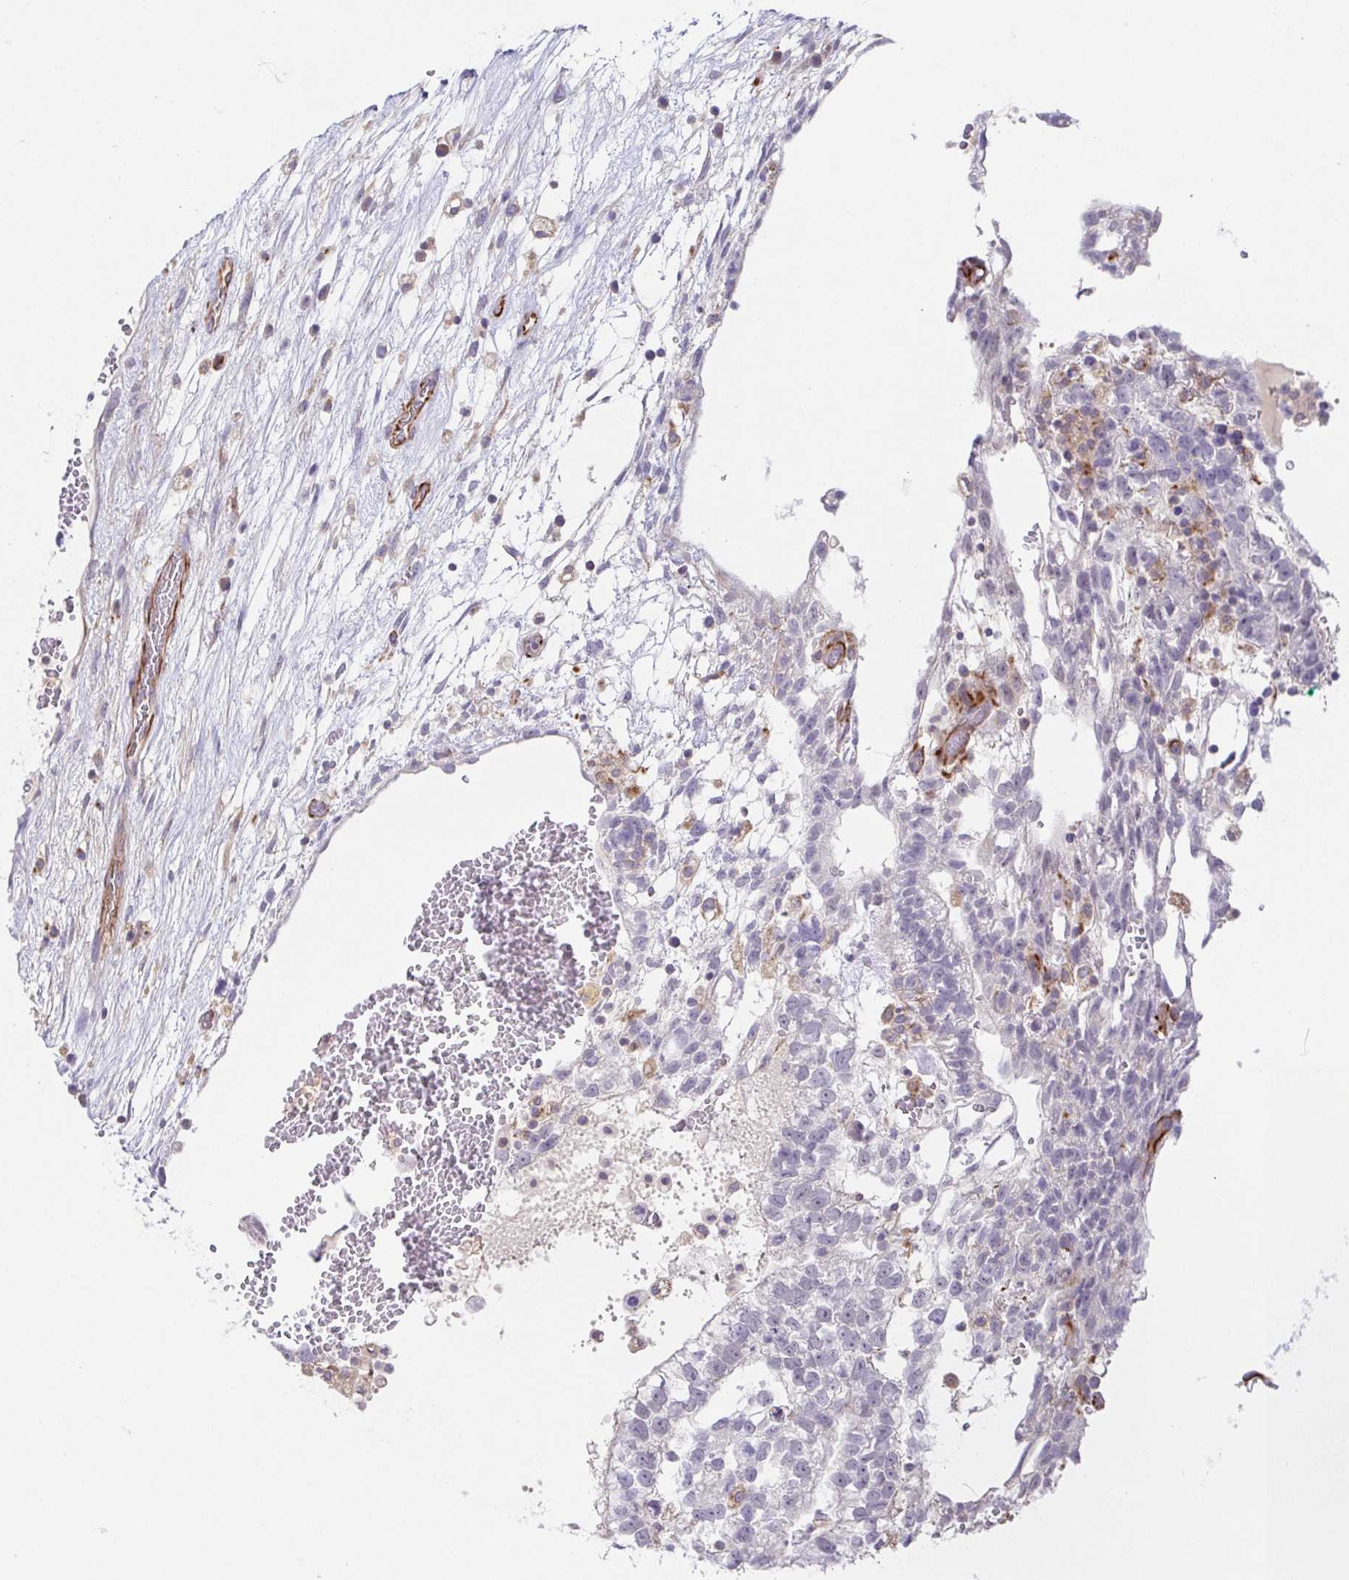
{"staining": {"intensity": "negative", "quantity": "none", "location": "none"}, "tissue": "testis cancer", "cell_type": "Tumor cells", "image_type": "cancer", "snomed": [{"axis": "morphology", "description": "Normal tissue, NOS"}, {"axis": "morphology", "description": "Carcinoma, Embryonal, NOS"}, {"axis": "topography", "description": "Testis"}], "caption": "The immunohistochemistry (IHC) photomicrograph has no significant expression in tumor cells of testis cancer tissue.", "gene": "COL17A1", "patient": {"sex": "male", "age": 32}}